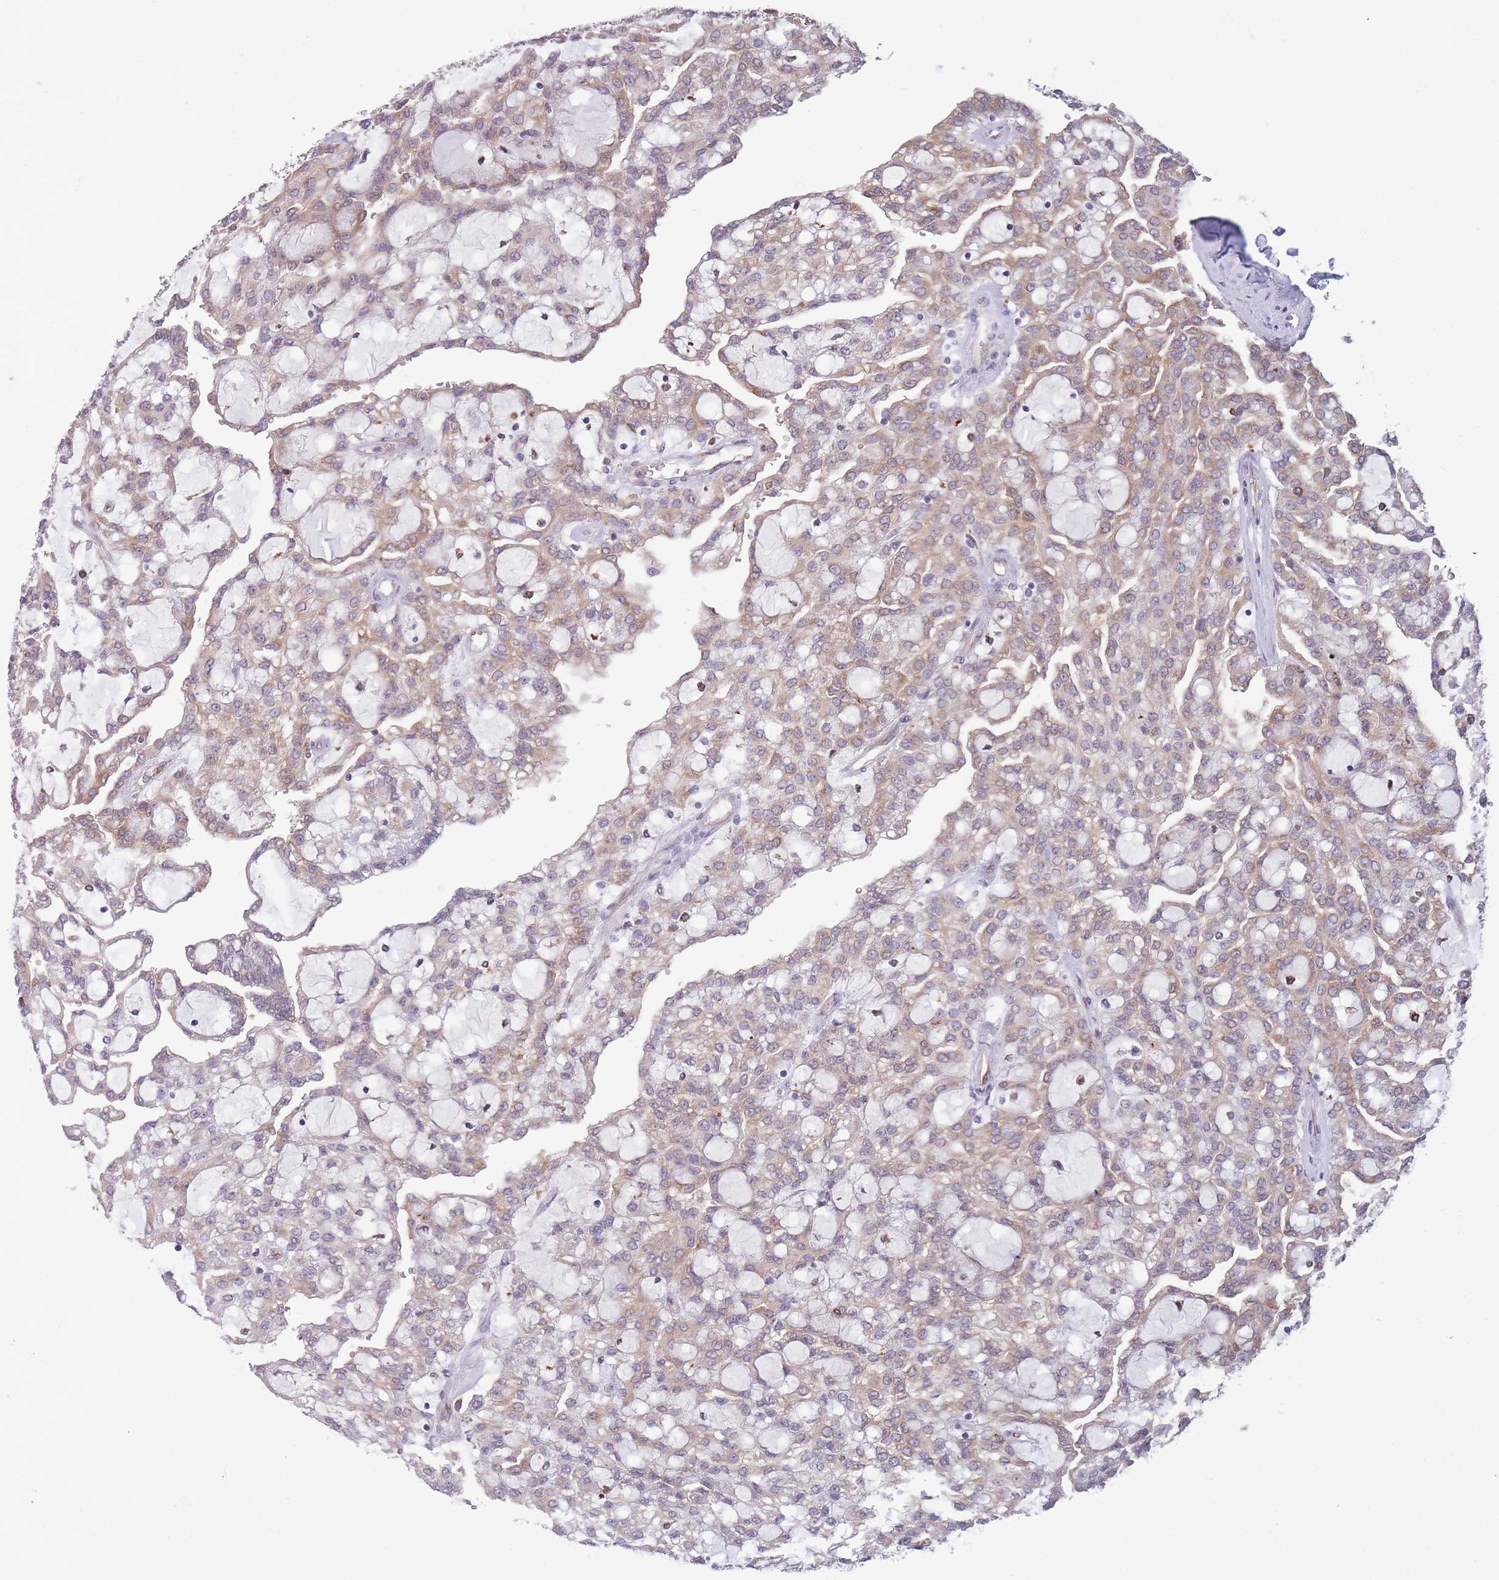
{"staining": {"intensity": "weak", "quantity": "25%-75%", "location": "cytoplasmic/membranous"}, "tissue": "renal cancer", "cell_type": "Tumor cells", "image_type": "cancer", "snomed": [{"axis": "morphology", "description": "Adenocarcinoma, NOS"}, {"axis": "topography", "description": "Kidney"}], "caption": "Renal adenocarcinoma stained with immunohistochemistry shows weak cytoplasmic/membranous expression in about 25%-75% of tumor cells.", "gene": "TMEM121", "patient": {"sex": "male", "age": 63}}